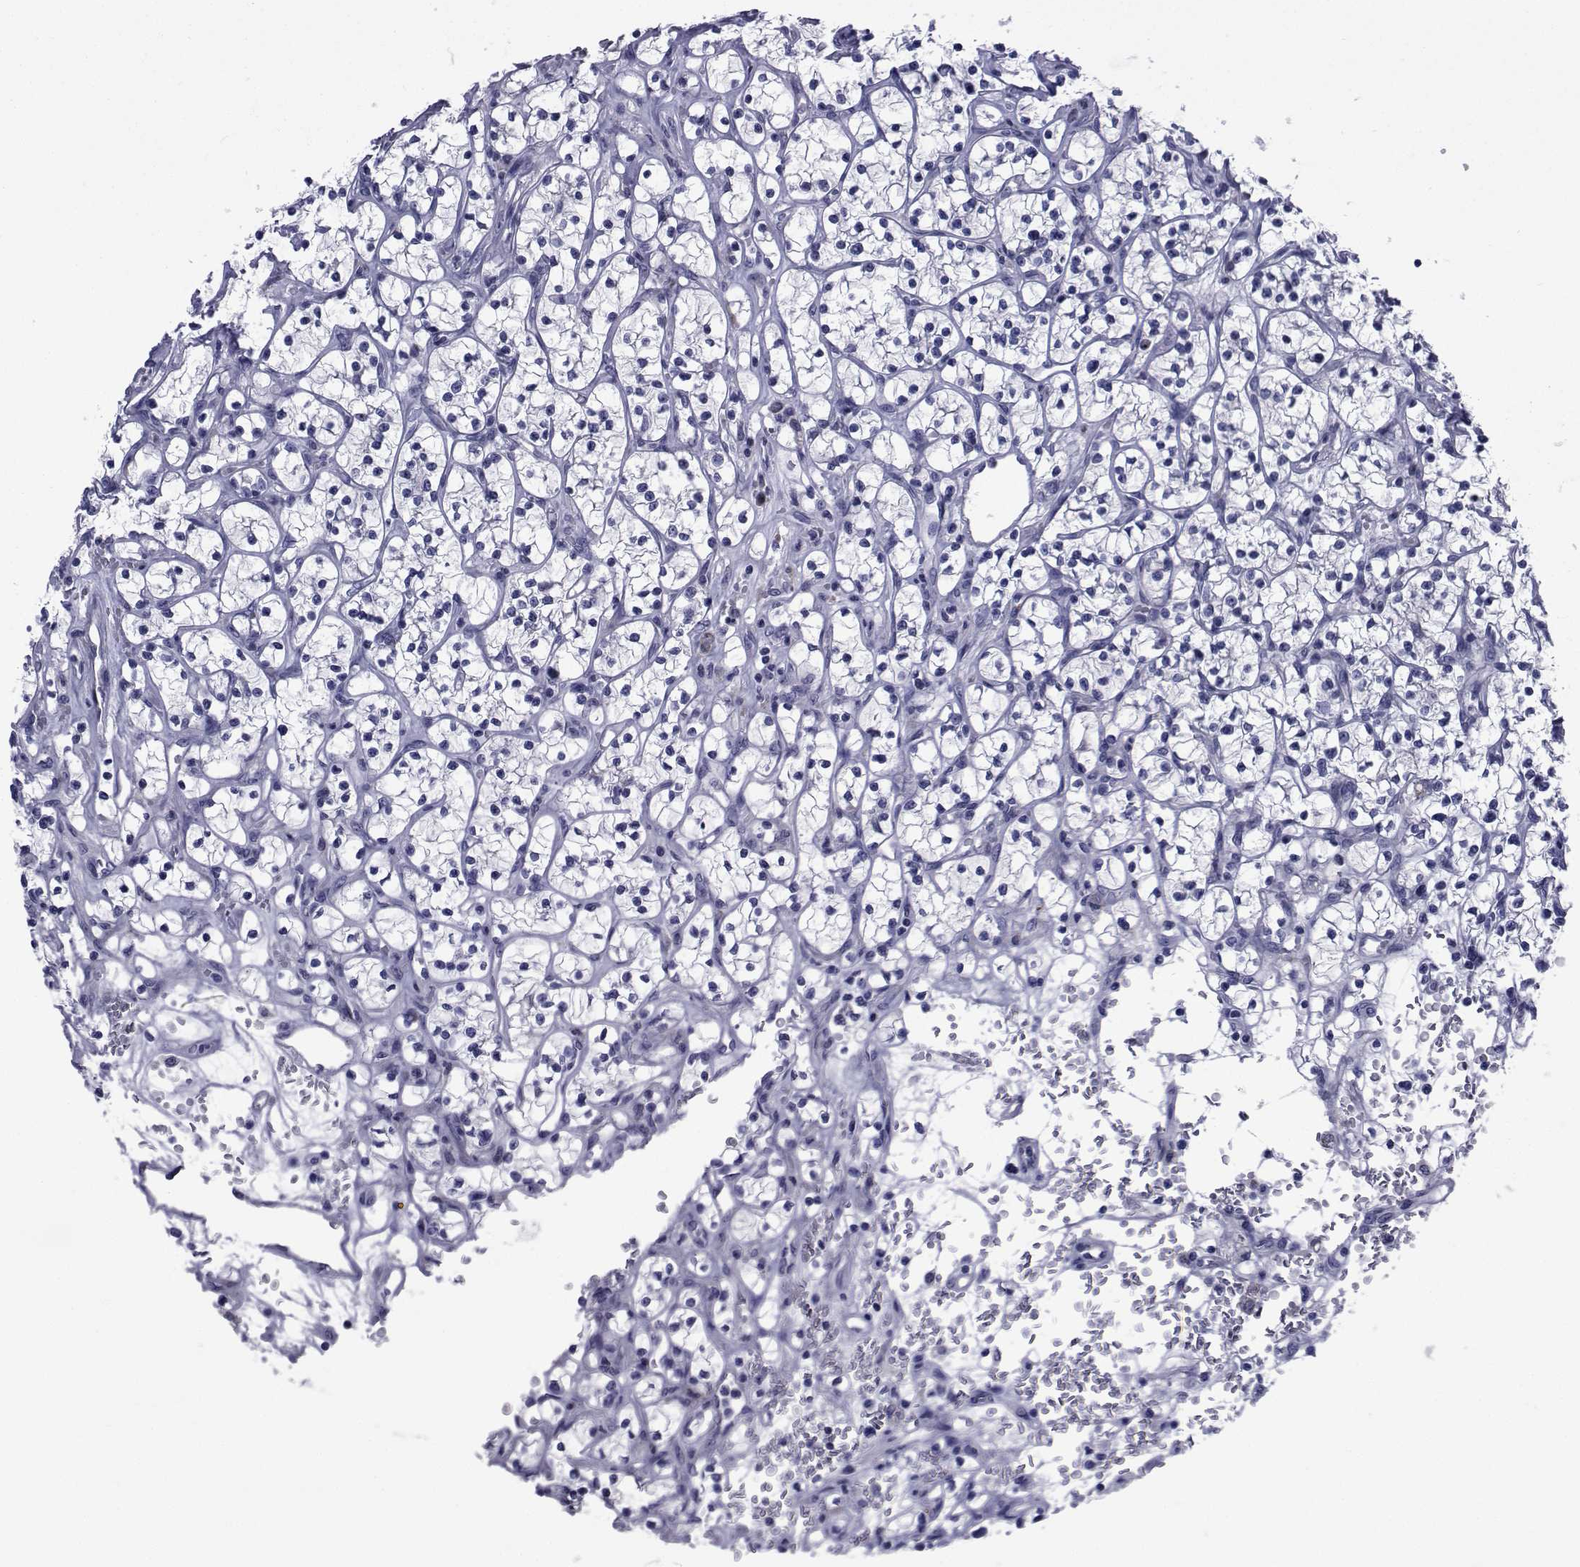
{"staining": {"intensity": "negative", "quantity": "none", "location": "none"}, "tissue": "renal cancer", "cell_type": "Tumor cells", "image_type": "cancer", "snomed": [{"axis": "morphology", "description": "Adenocarcinoma, NOS"}, {"axis": "topography", "description": "Kidney"}], "caption": "Human adenocarcinoma (renal) stained for a protein using immunohistochemistry (IHC) reveals no staining in tumor cells.", "gene": "ROPN1", "patient": {"sex": "female", "age": 64}}